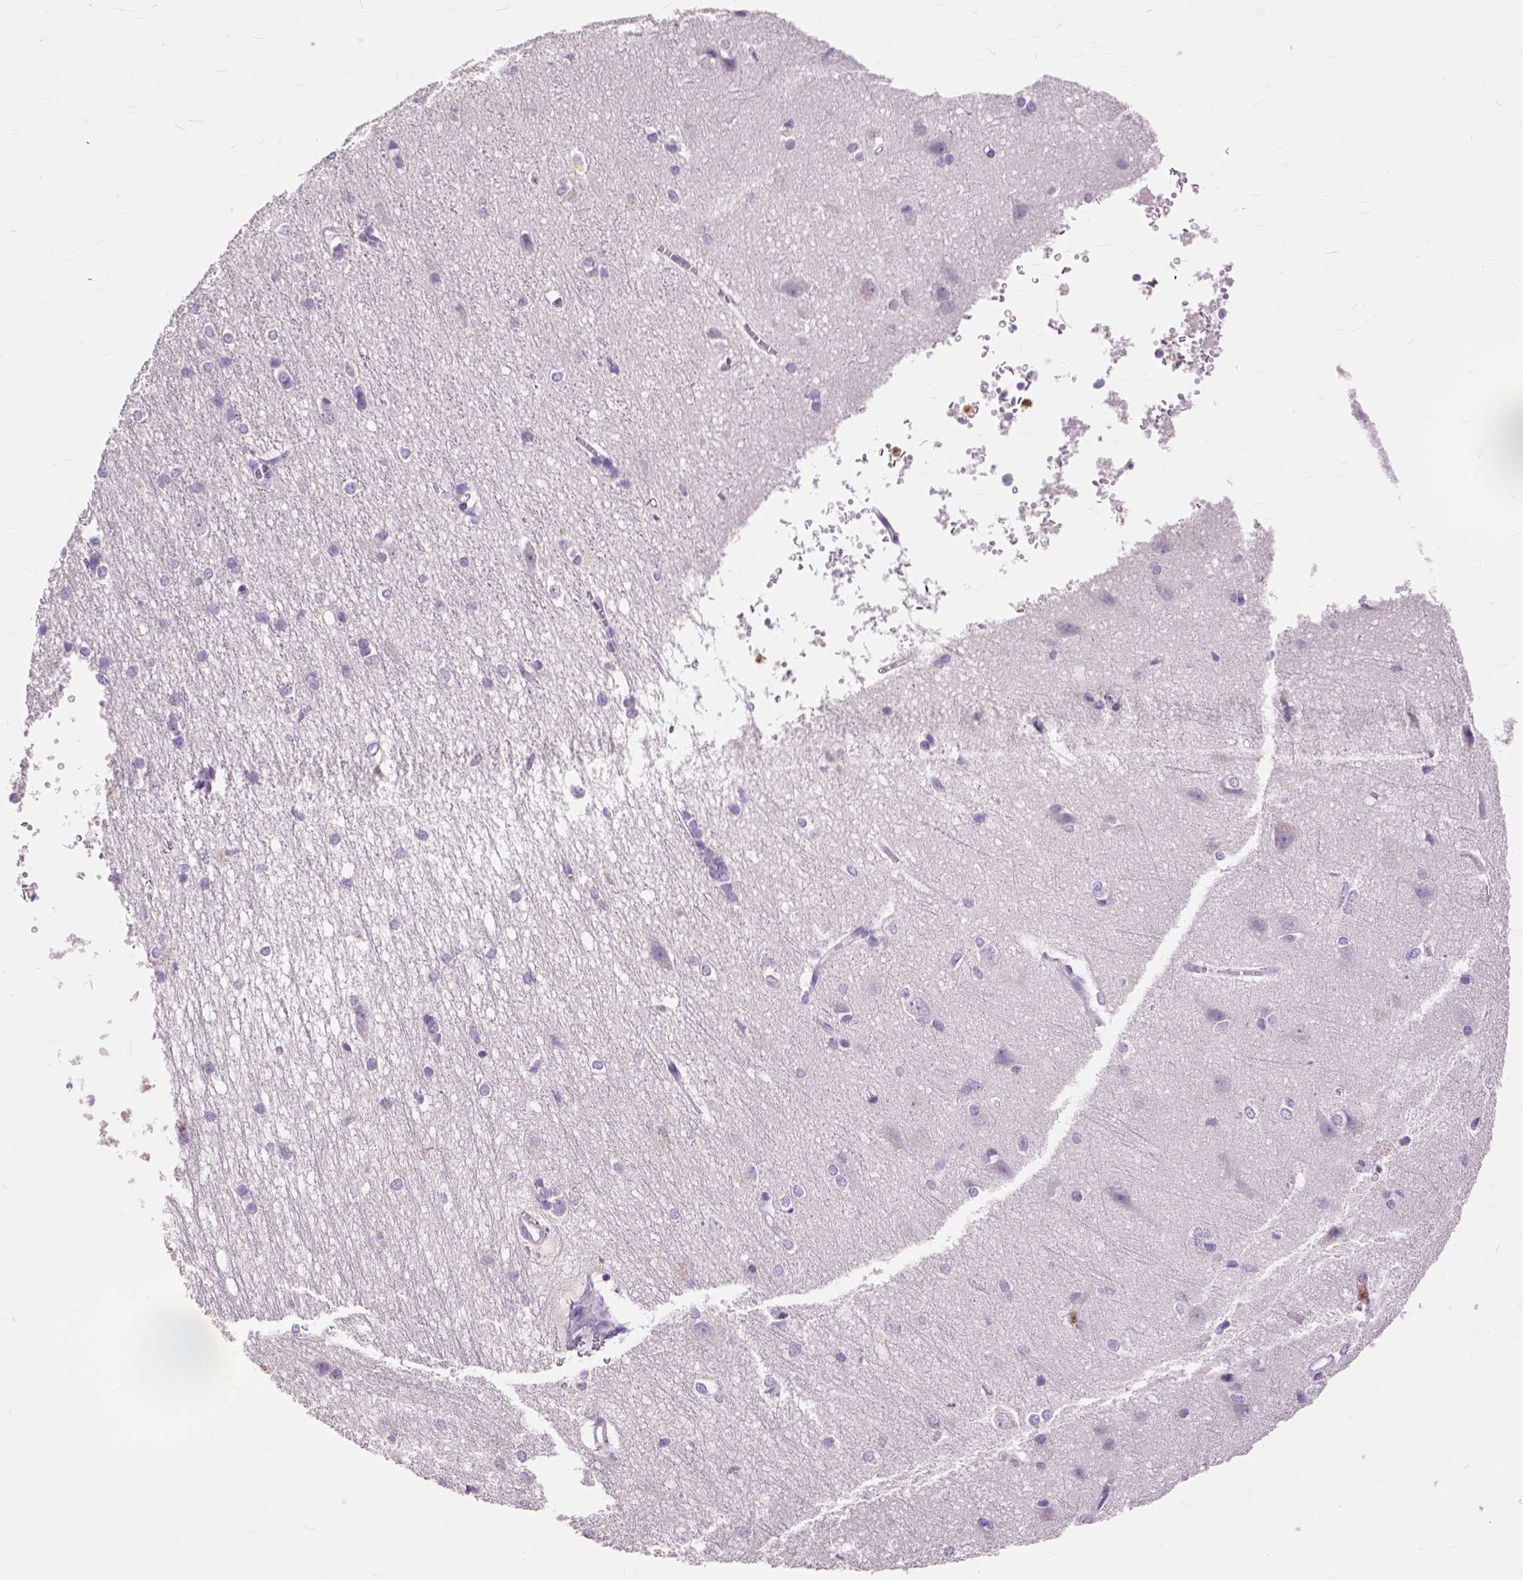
{"staining": {"intensity": "negative", "quantity": "none", "location": "none"}, "tissue": "cerebral cortex", "cell_type": "Endothelial cells", "image_type": "normal", "snomed": [{"axis": "morphology", "description": "Normal tissue, NOS"}, {"axis": "topography", "description": "Cerebral cortex"}], "caption": "An image of cerebral cortex stained for a protein exhibits no brown staining in endothelial cells.", "gene": "CXCR2", "patient": {"sex": "male", "age": 37}}